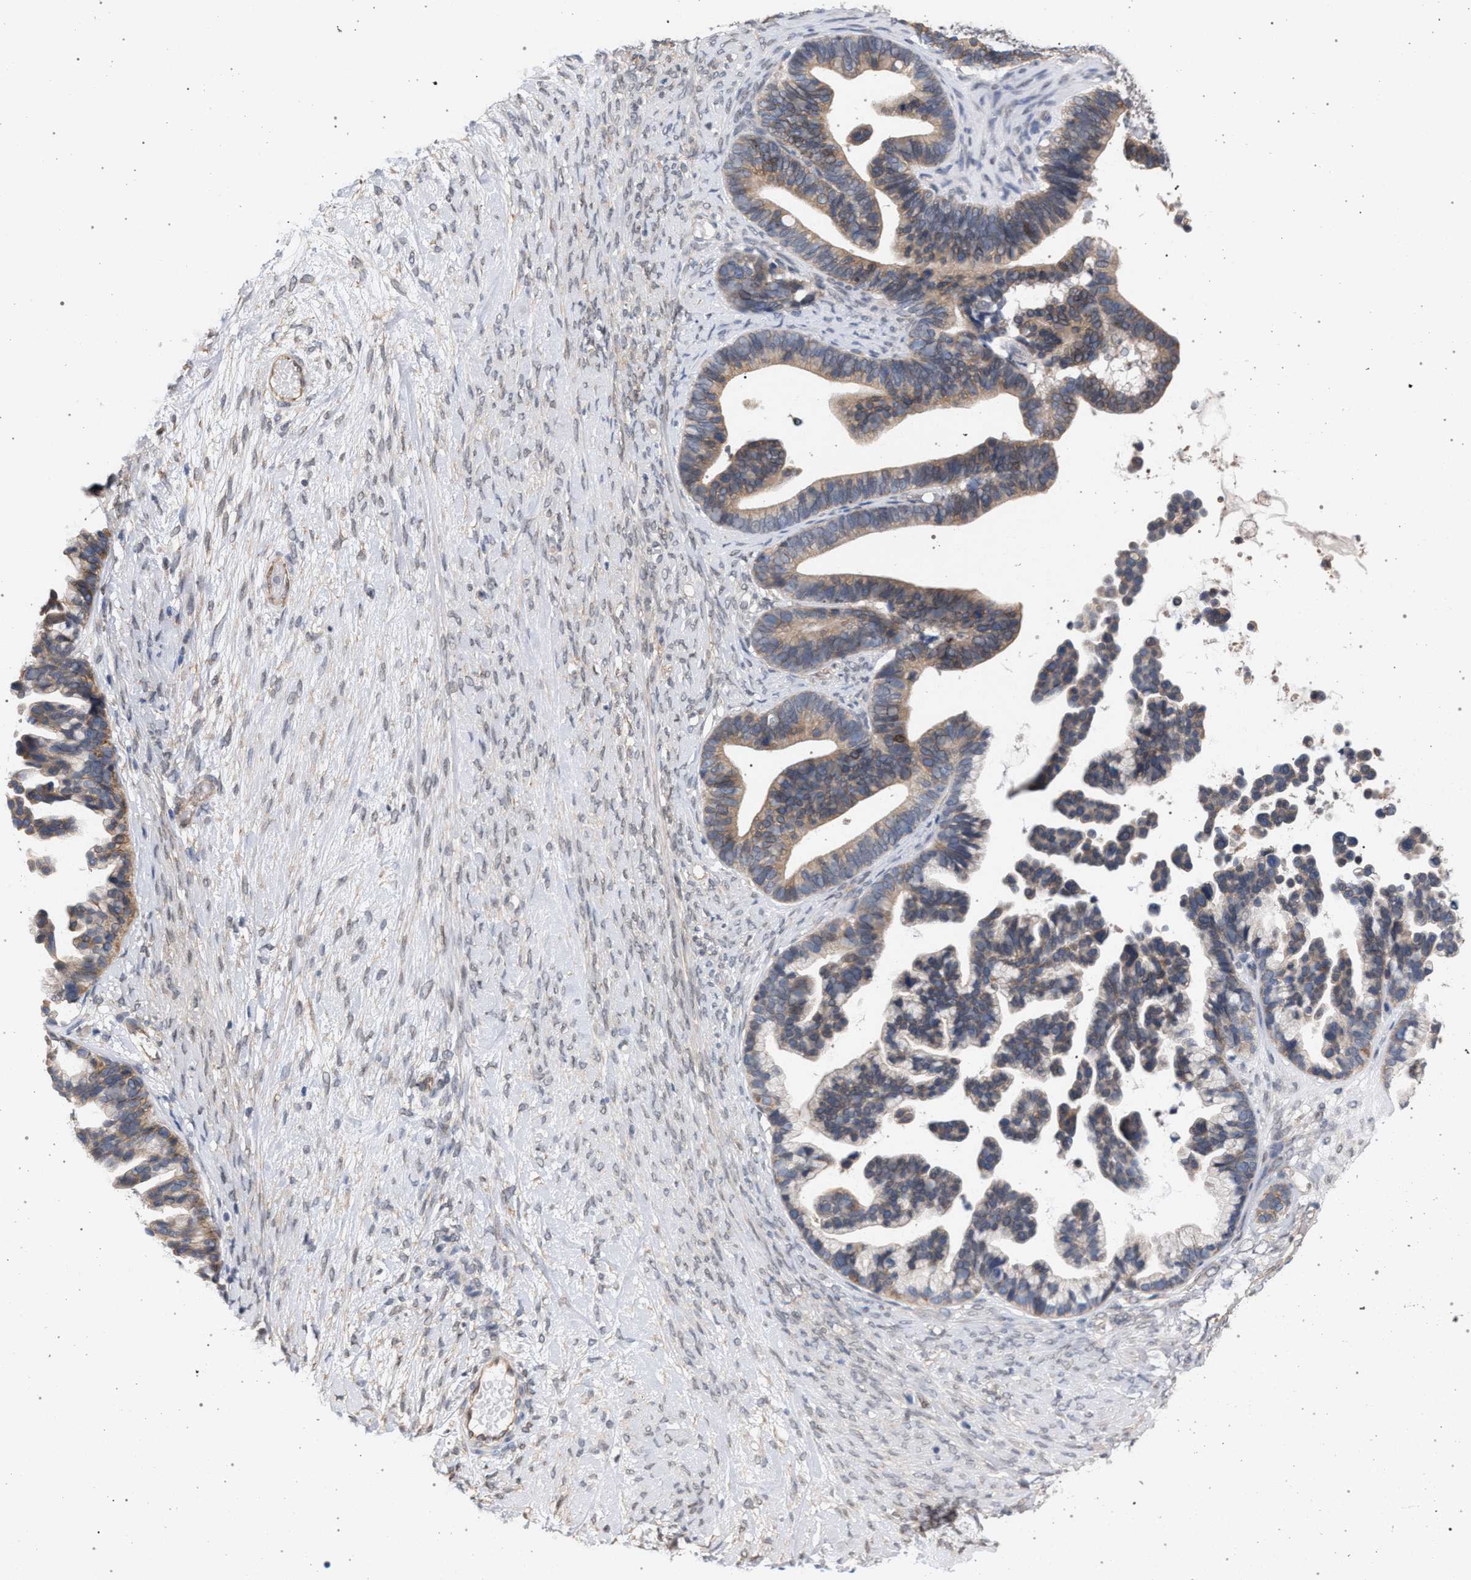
{"staining": {"intensity": "weak", "quantity": ">75%", "location": "cytoplasmic/membranous"}, "tissue": "ovarian cancer", "cell_type": "Tumor cells", "image_type": "cancer", "snomed": [{"axis": "morphology", "description": "Cystadenocarcinoma, serous, NOS"}, {"axis": "topography", "description": "Ovary"}], "caption": "DAB (3,3'-diaminobenzidine) immunohistochemical staining of ovarian cancer (serous cystadenocarcinoma) reveals weak cytoplasmic/membranous protein staining in about >75% of tumor cells.", "gene": "ARPC5L", "patient": {"sex": "female", "age": 56}}